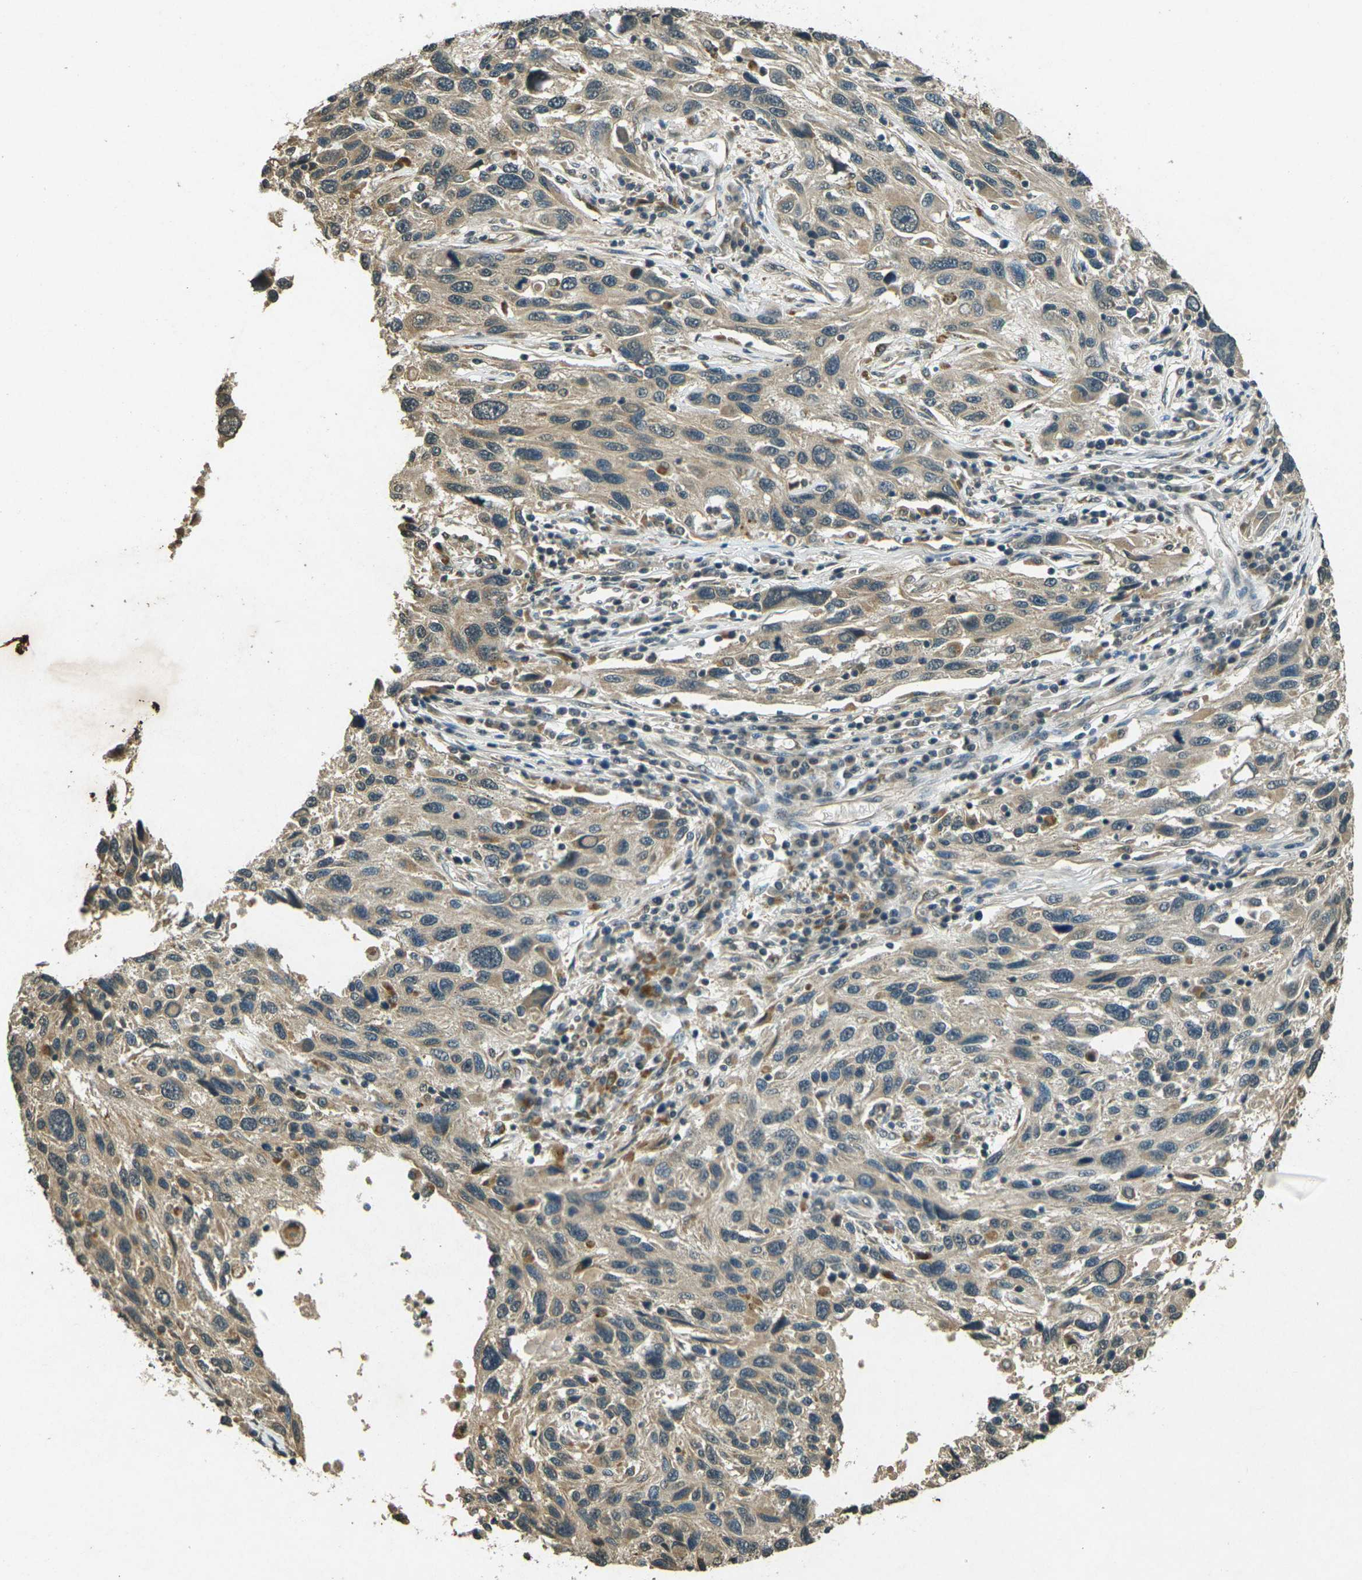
{"staining": {"intensity": "weak", "quantity": "25%-75%", "location": "cytoplasmic/membranous"}, "tissue": "melanoma", "cell_type": "Tumor cells", "image_type": "cancer", "snomed": [{"axis": "morphology", "description": "Malignant melanoma, NOS"}, {"axis": "topography", "description": "Skin"}], "caption": "Tumor cells reveal low levels of weak cytoplasmic/membranous staining in about 25%-75% of cells in melanoma.", "gene": "PDE2A", "patient": {"sex": "male", "age": 53}}